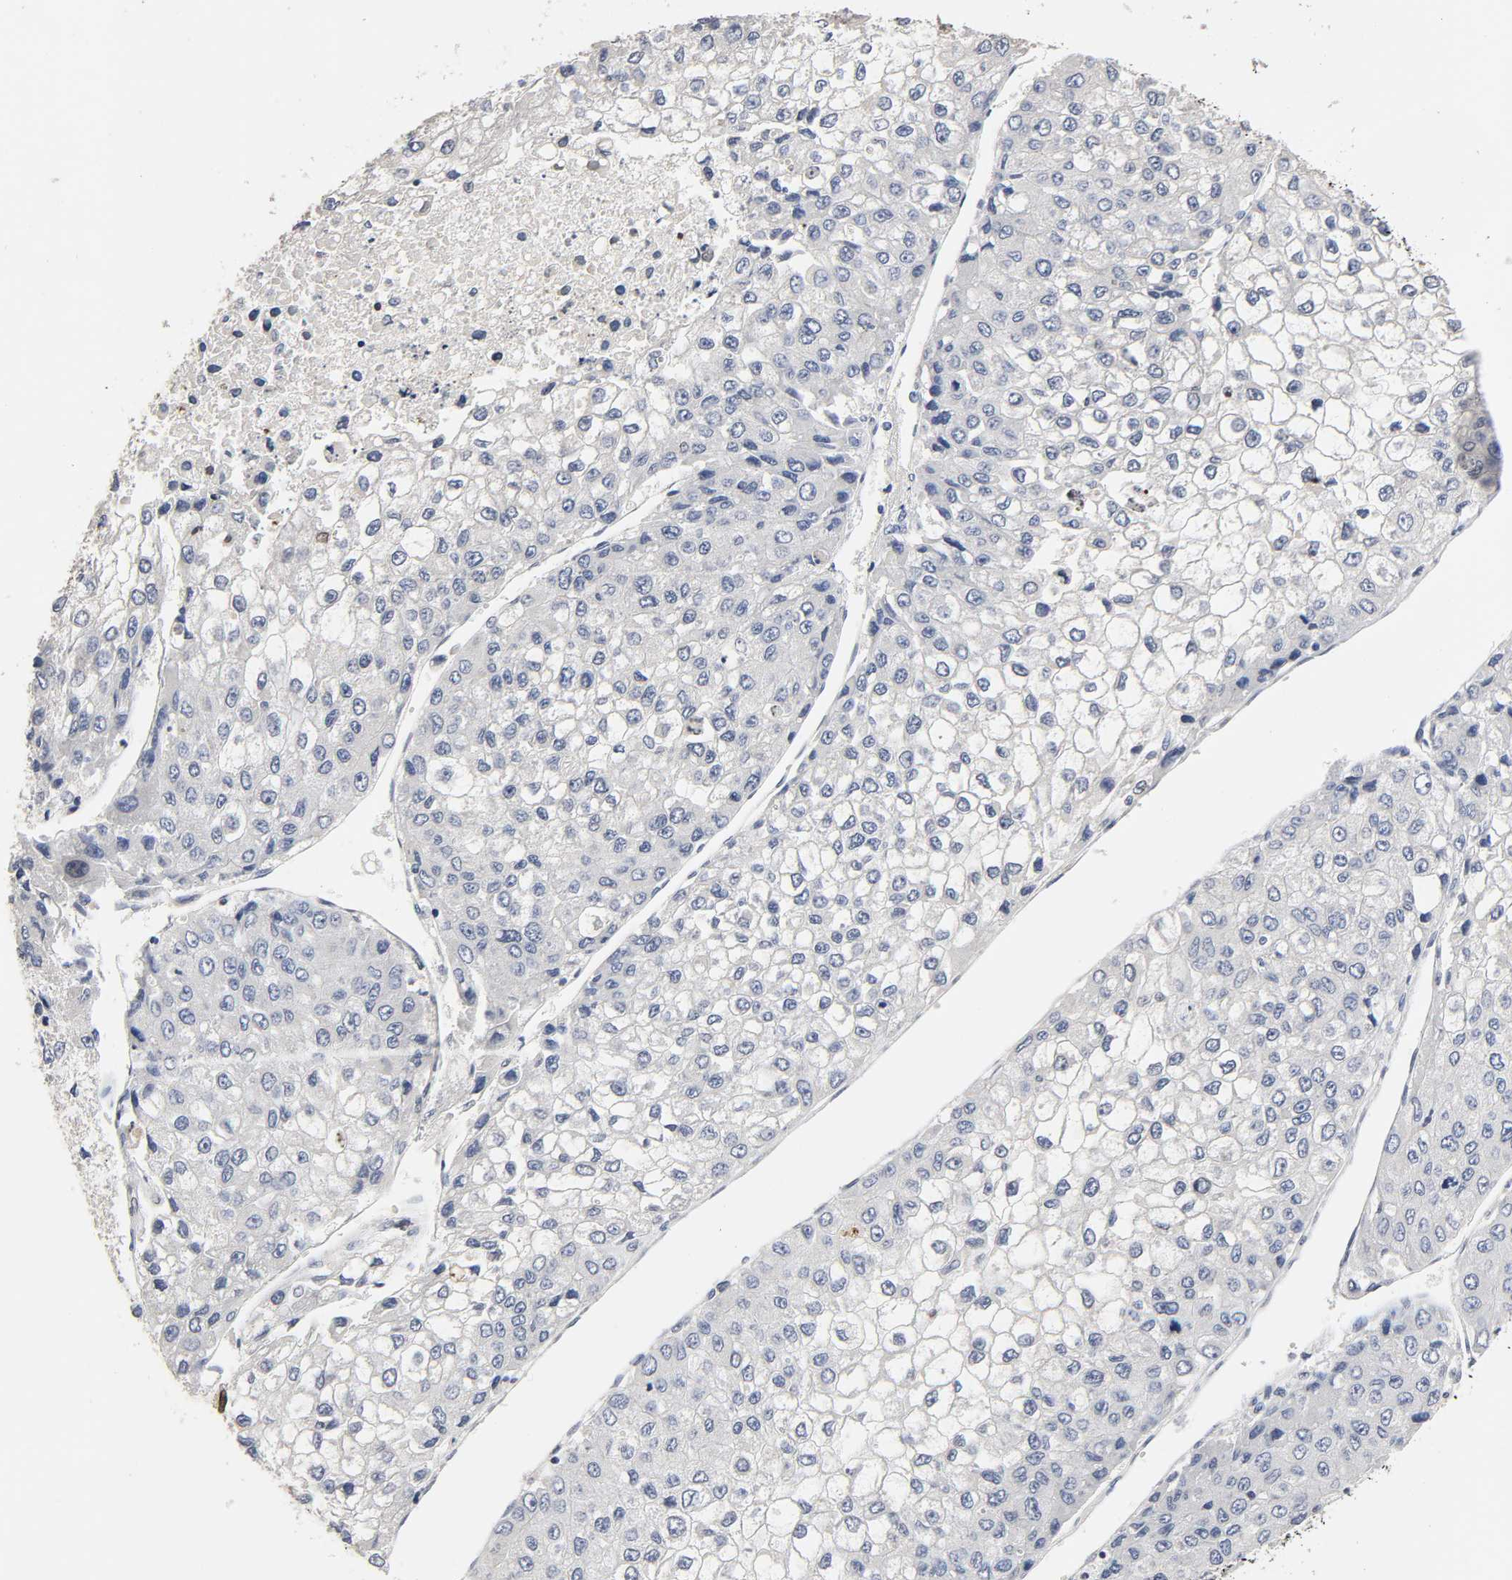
{"staining": {"intensity": "negative", "quantity": "none", "location": "none"}, "tissue": "liver cancer", "cell_type": "Tumor cells", "image_type": "cancer", "snomed": [{"axis": "morphology", "description": "Carcinoma, Hepatocellular, NOS"}, {"axis": "topography", "description": "Liver"}], "caption": "This is an immunohistochemistry micrograph of human liver cancer (hepatocellular carcinoma). There is no expression in tumor cells.", "gene": "HDLBP", "patient": {"sex": "female", "age": 66}}